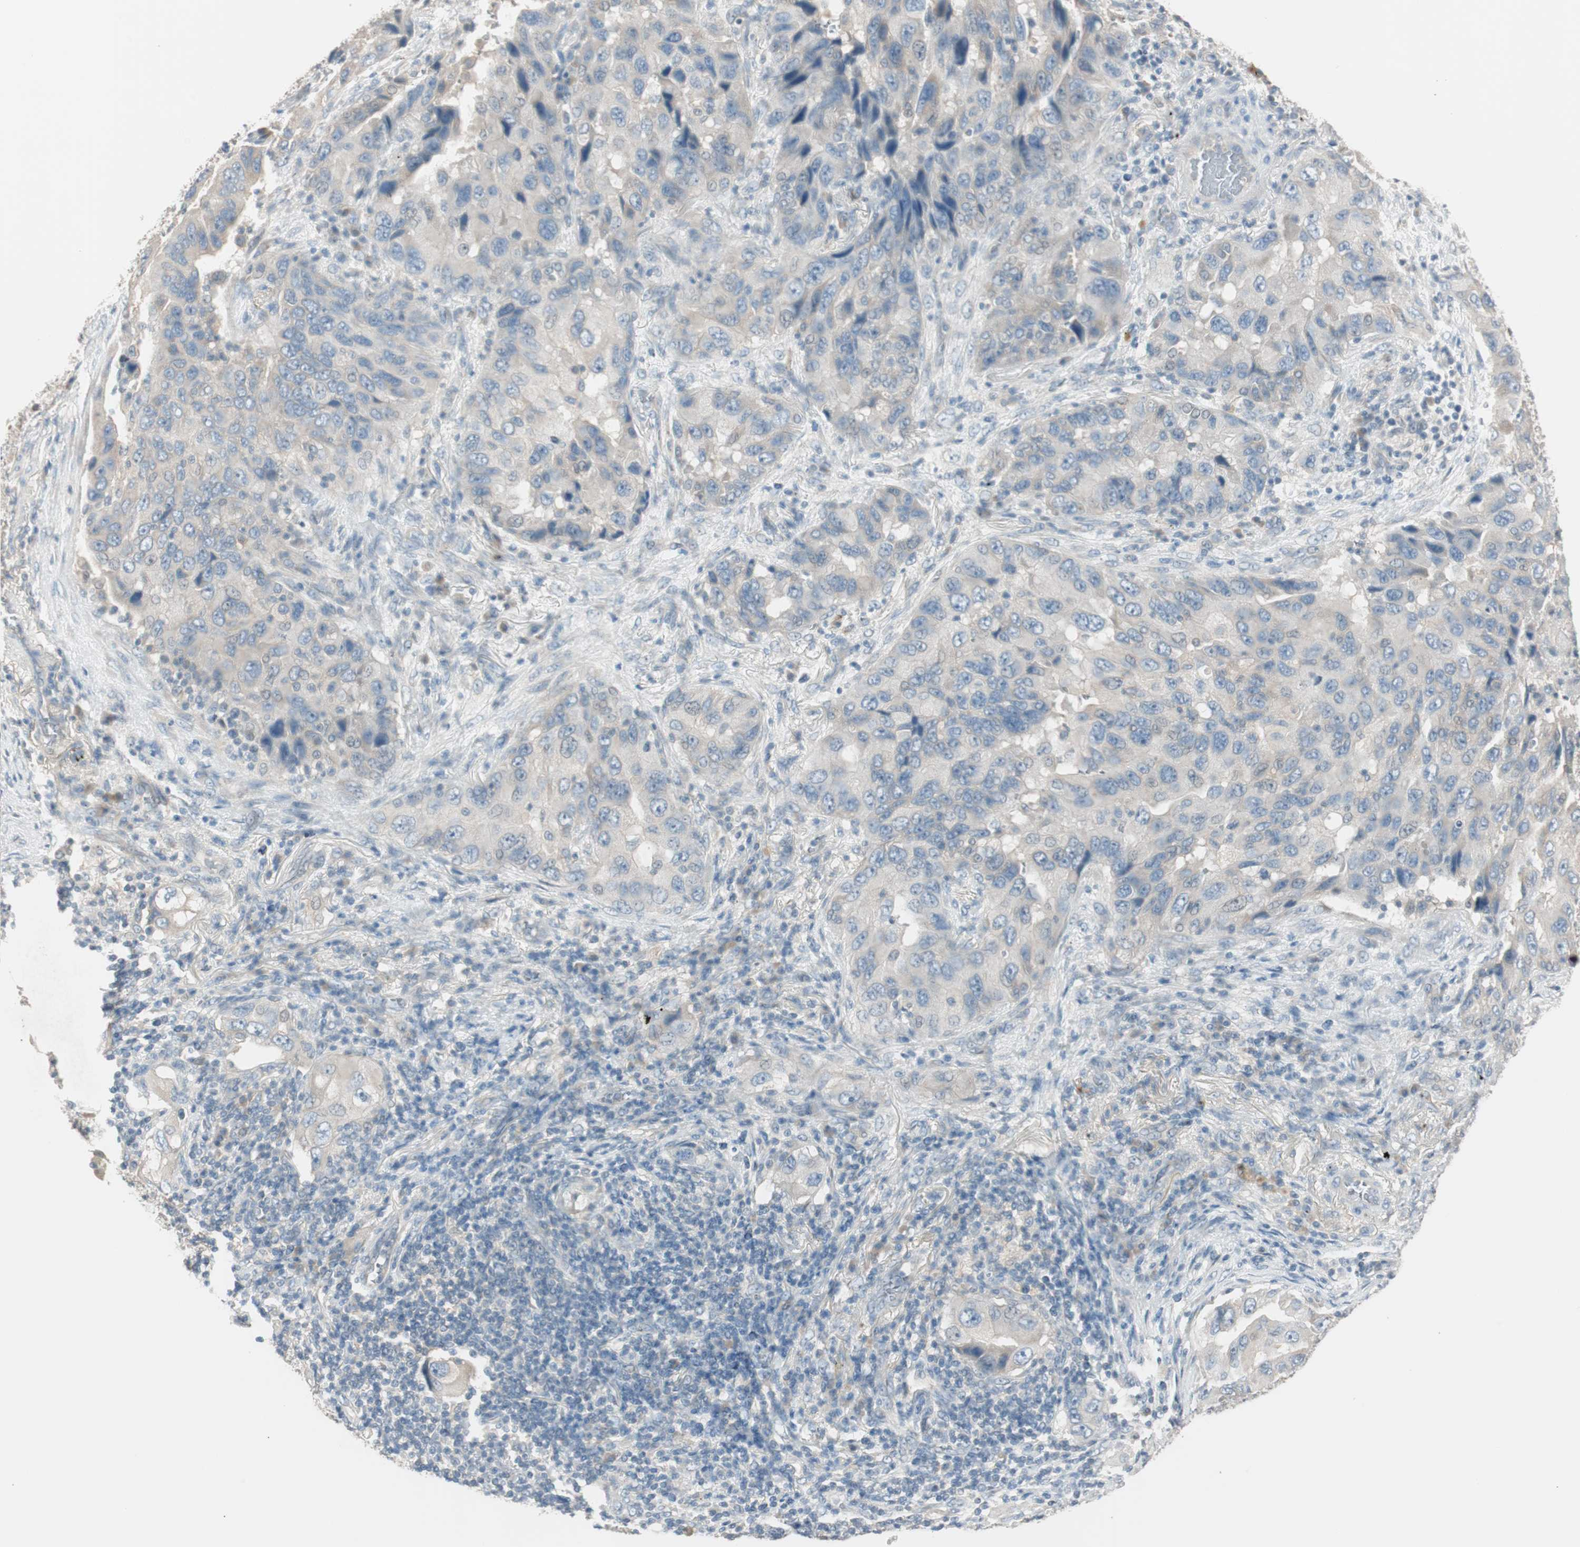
{"staining": {"intensity": "negative", "quantity": "none", "location": "none"}, "tissue": "lung cancer", "cell_type": "Tumor cells", "image_type": "cancer", "snomed": [{"axis": "morphology", "description": "Adenocarcinoma, NOS"}, {"axis": "topography", "description": "Lung"}], "caption": "The histopathology image displays no significant staining in tumor cells of lung adenocarcinoma.", "gene": "KHK", "patient": {"sex": "female", "age": 65}}